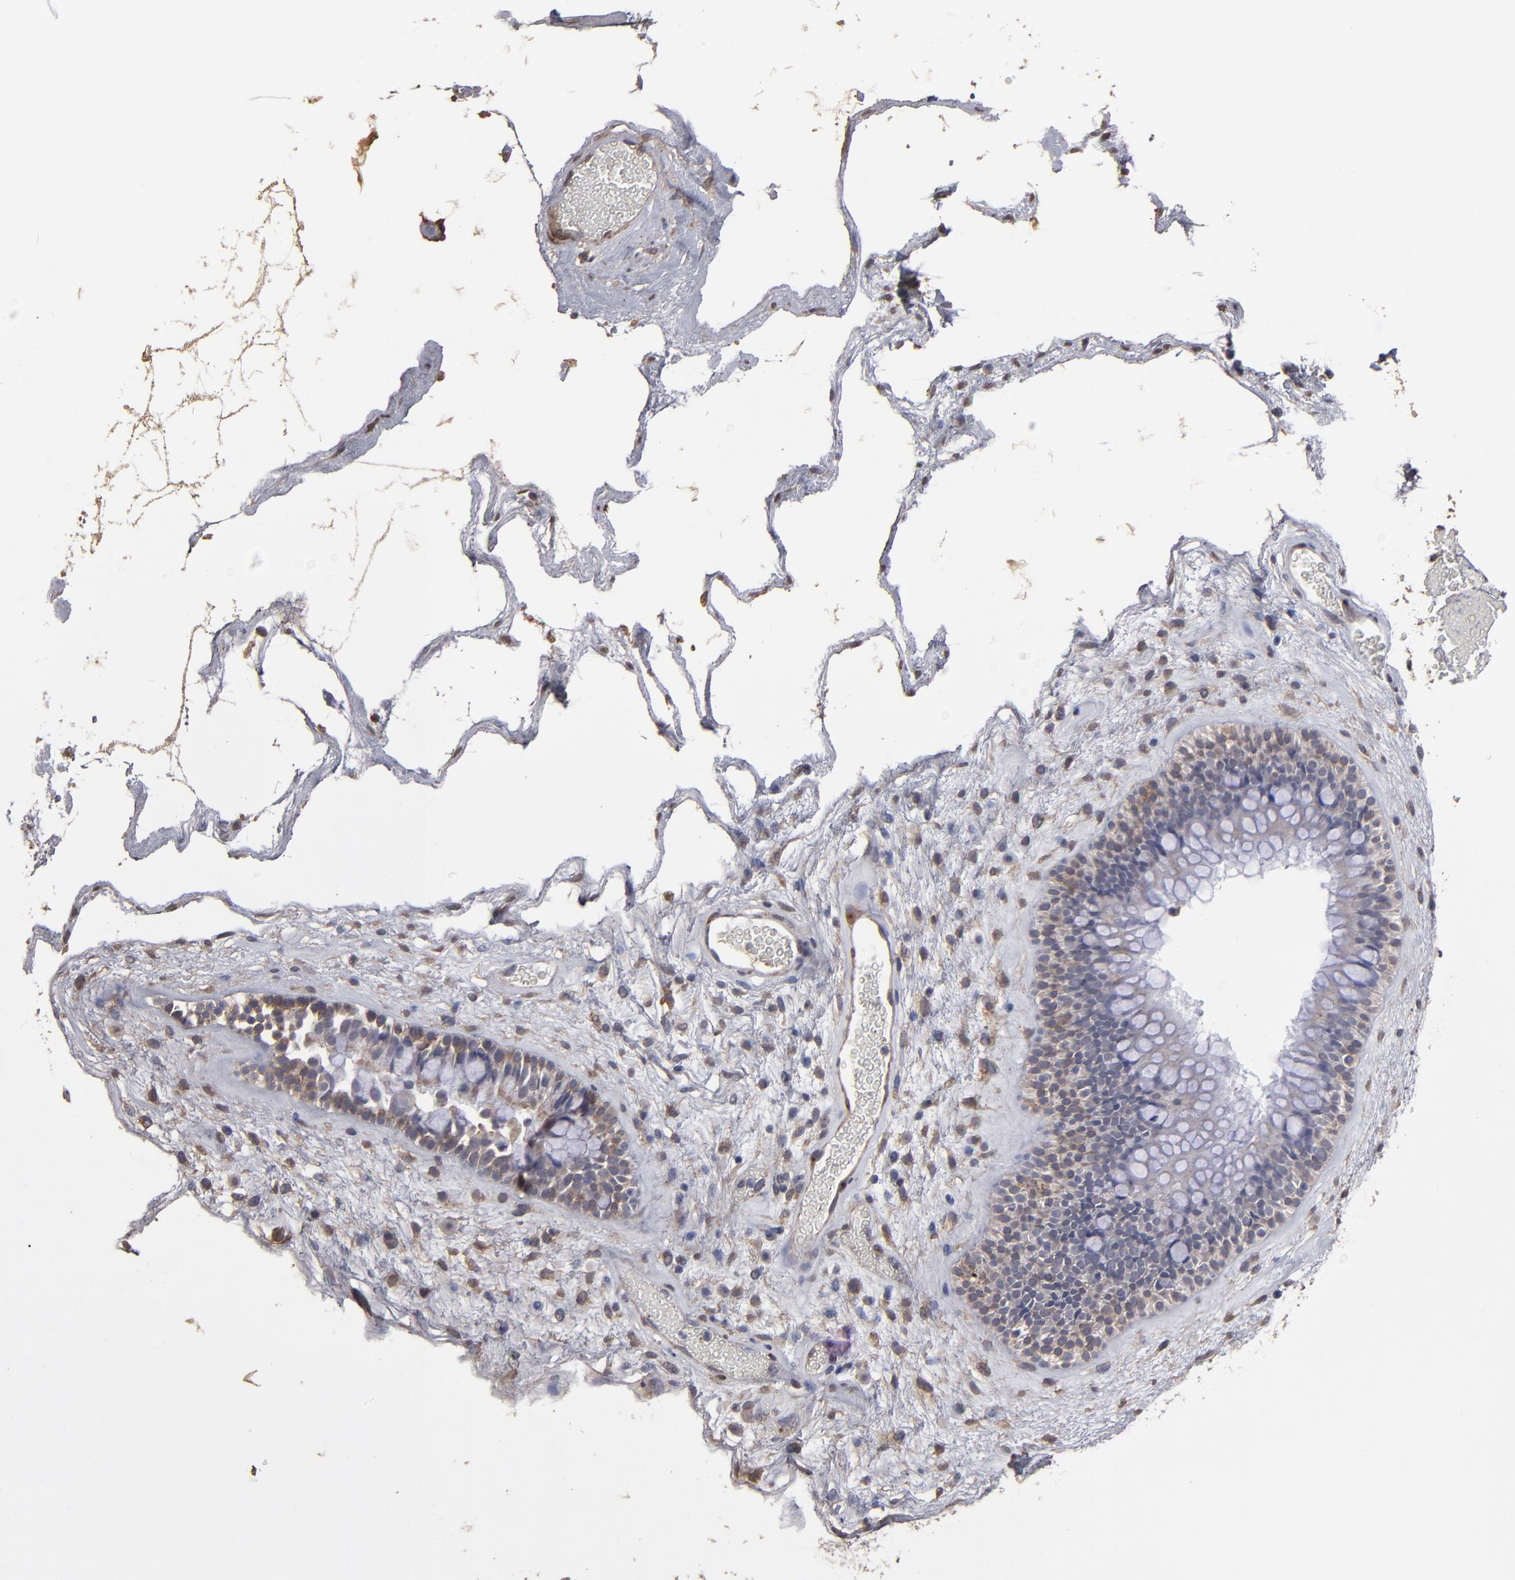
{"staining": {"intensity": "weak", "quantity": "<25%", "location": "cytoplasmic/membranous"}, "tissue": "nasopharynx", "cell_type": "Respiratory epithelial cells", "image_type": "normal", "snomed": [{"axis": "morphology", "description": "Normal tissue, NOS"}, {"axis": "morphology", "description": "Inflammation, NOS"}, {"axis": "topography", "description": "Nasopharynx"}], "caption": "The histopathology image demonstrates no significant staining in respiratory epithelial cells of nasopharynx. (Stains: DAB immunohistochemistry (IHC) with hematoxylin counter stain, Microscopy: brightfield microscopy at high magnification).", "gene": "ITGB5", "patient": {"sex": "male", "age": 48}}